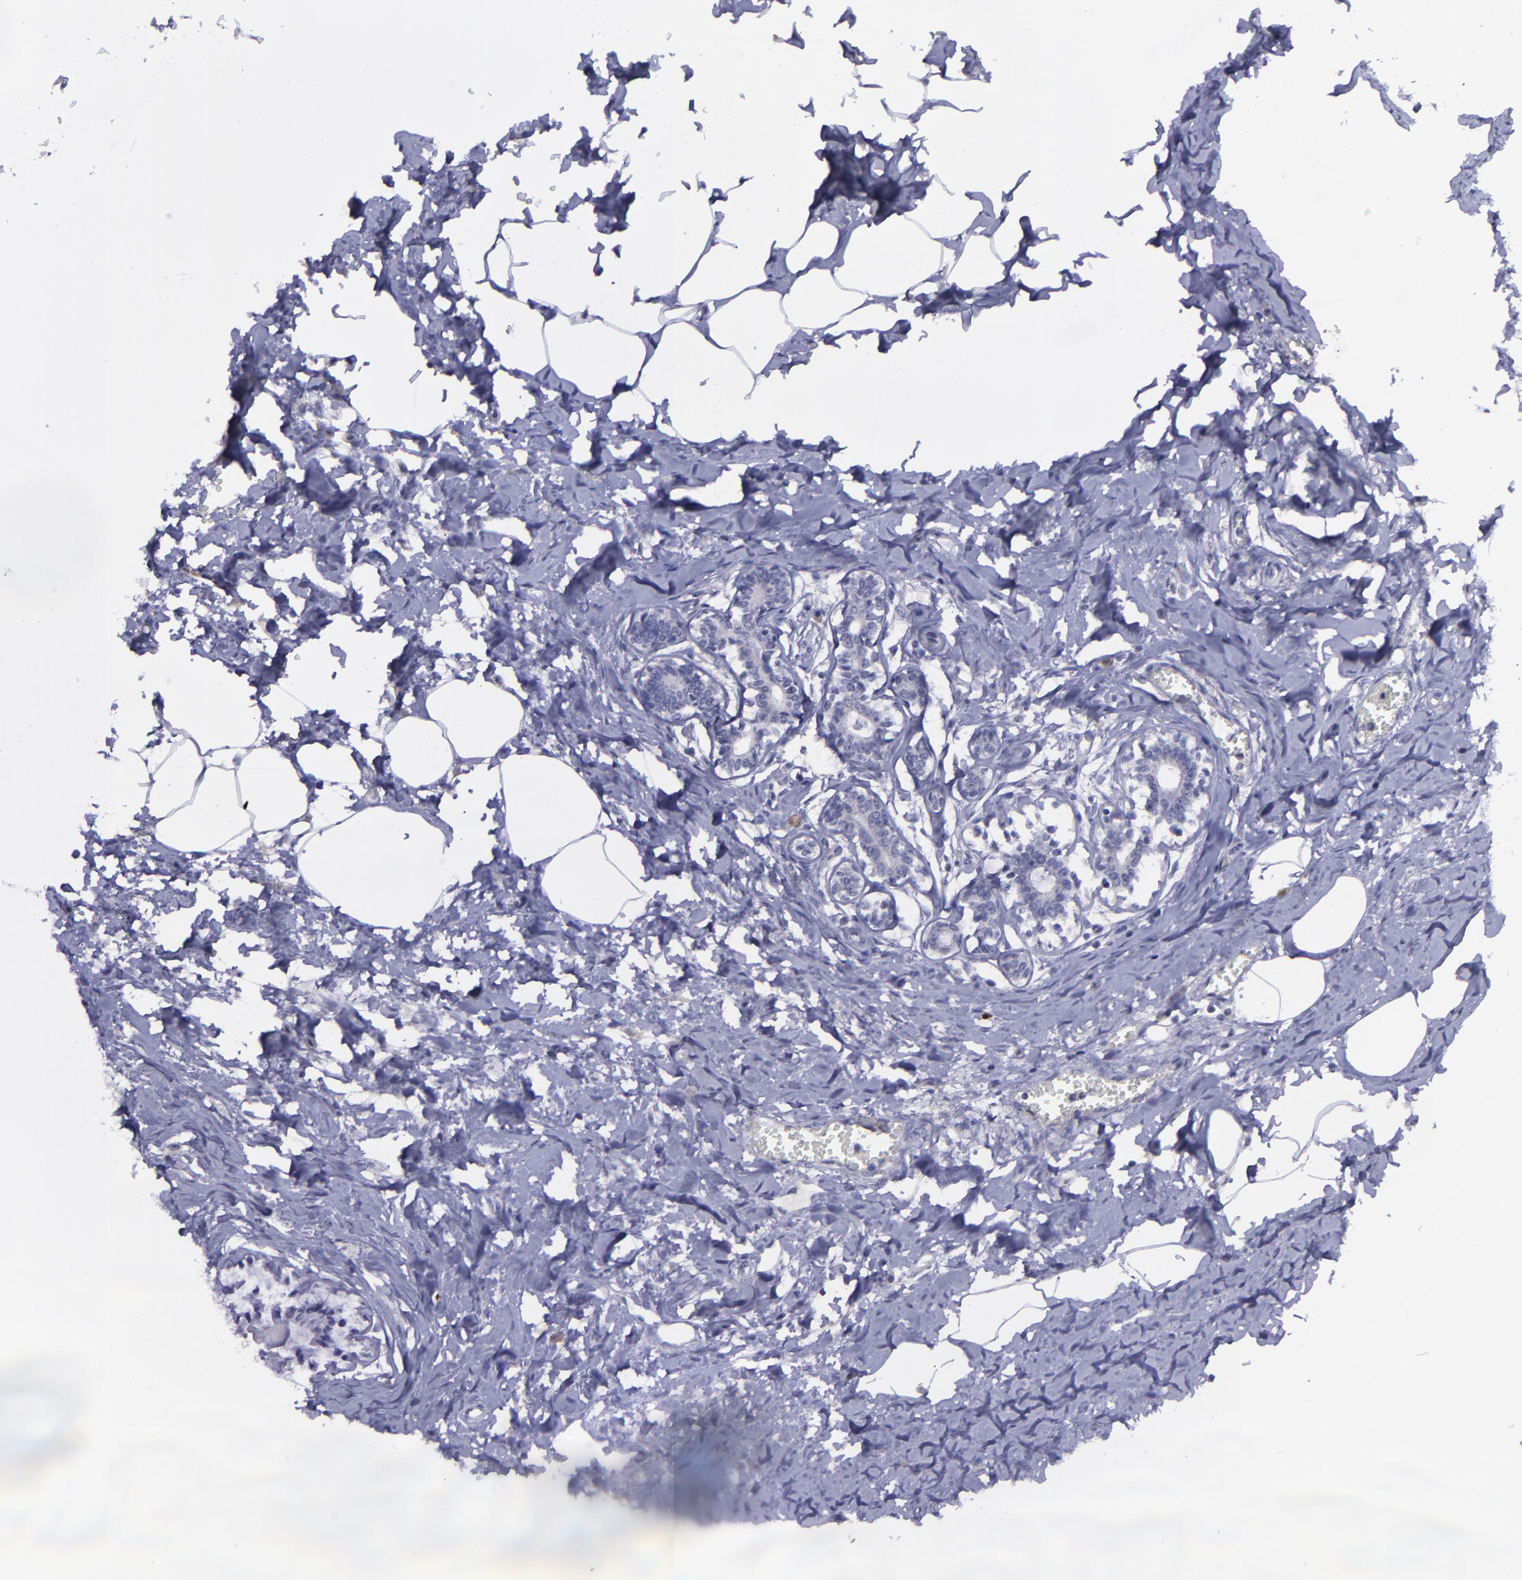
{"staining": {"intensity": "negative", "quantity": "none", "location": "none"}, "tissue": "breast cancer", "cell_type": "Tumor cells", "image_type": "cancer", "snomed": [{"axis": "morphology", "description": "Lobular carcinoma"}, {"axis": "topography", "description": "Breast"}], "caption": "The micrograph shows no staining of tumor cells in breast cancer.", "gene": "MASP1", "patient": {"sex": "female", "age": 51}}